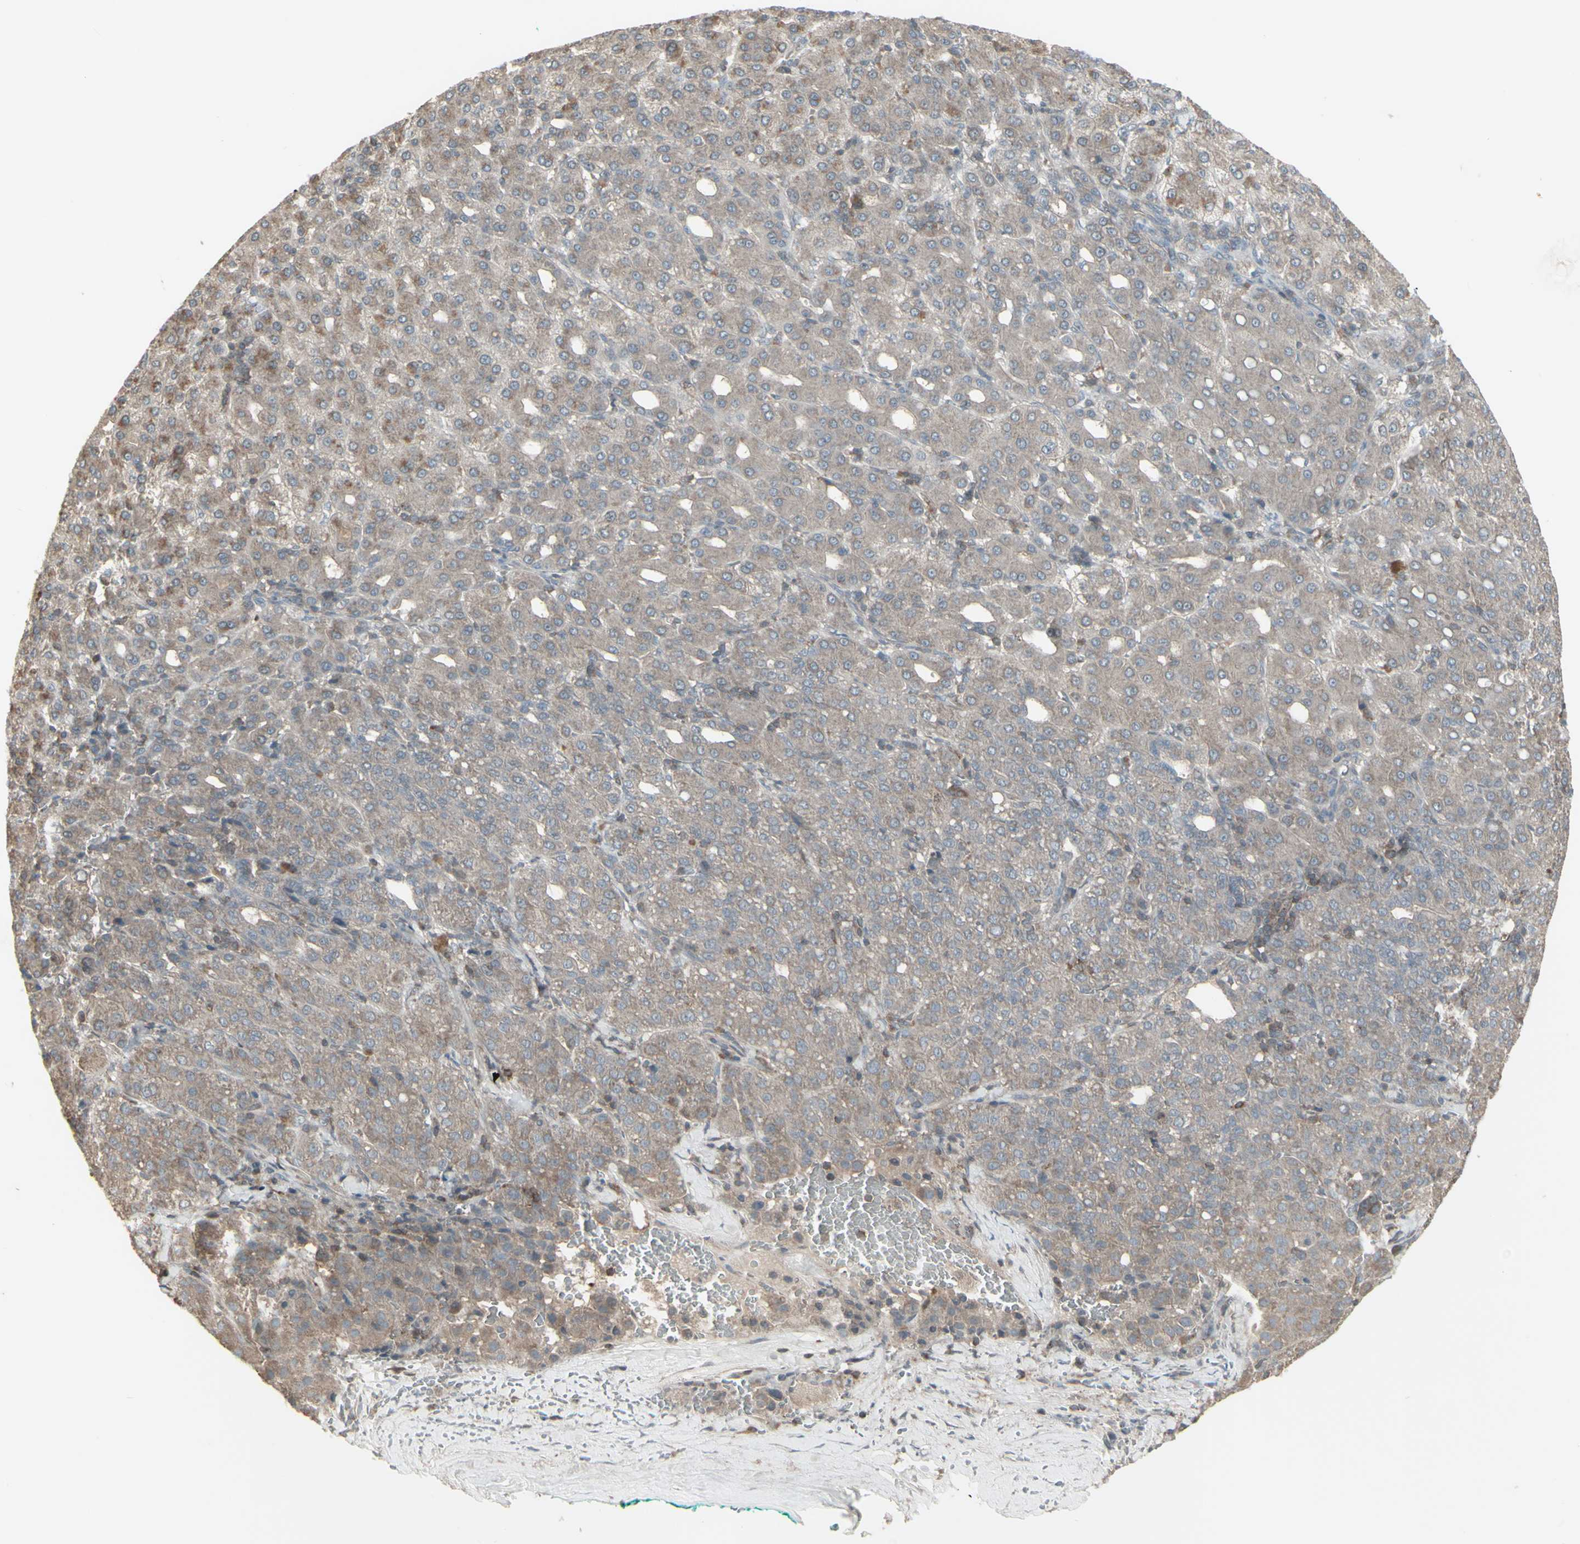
{"staining": {"intensity": "weak", "quantity": ">75%", "location": "cytoplasmic/membranous"}, "tissue": "liver cancer", "cell_type": "Tumor cells", "image_type": "cancer", "snomed": [{"axis": "morphology", "description": "Carcinoma, Hepatocellular, NOS"}, {"axis": "topography", "description": "Liver"}], "caption": "Weak cytoplasmic/membranous positivity is seen in approximately >75% of tumor cells in hepatocellular carcinoma (liver).", "gene": "CSK", "patient": {"sex": "male", "age": 65}}